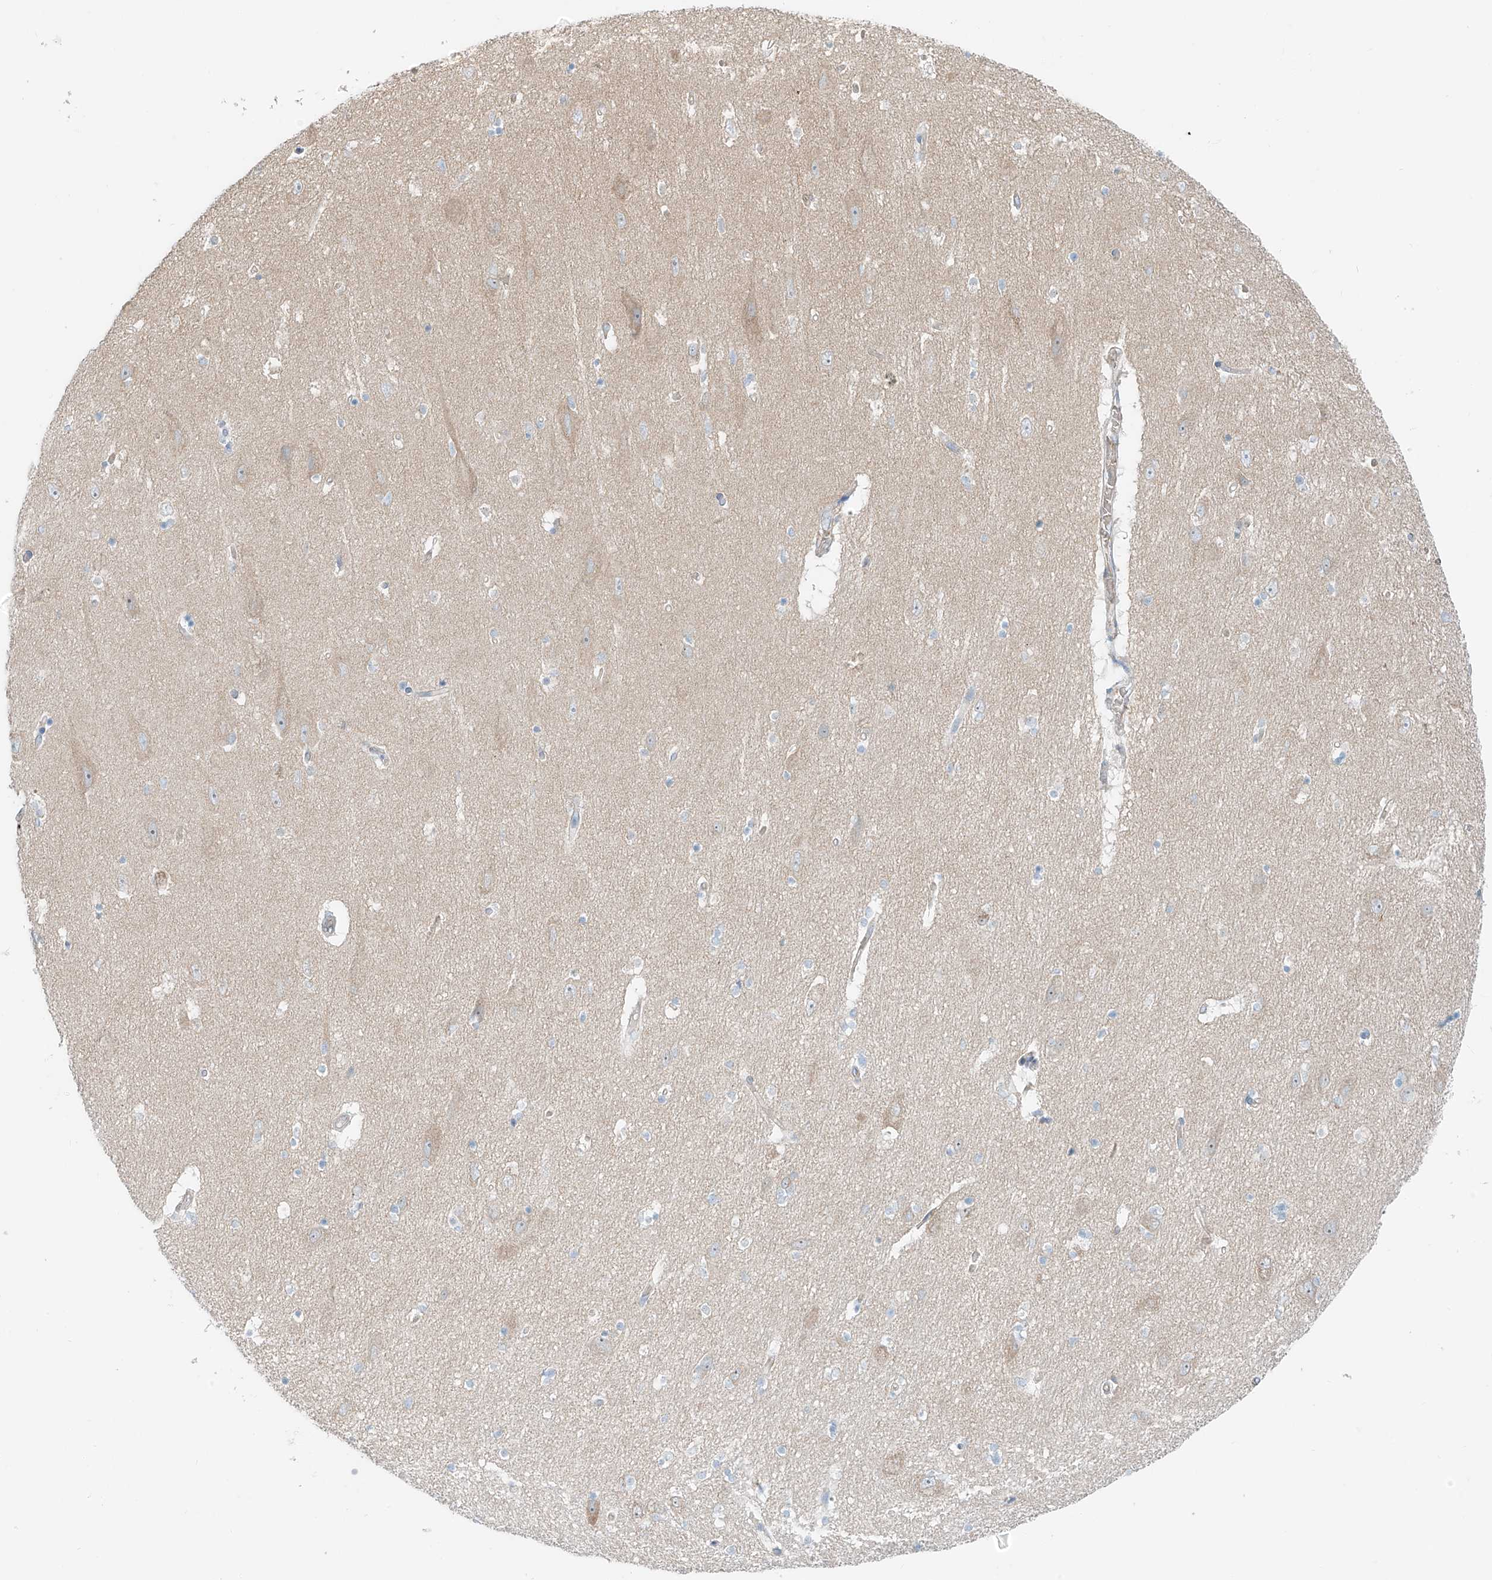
{"staining": {"intensity": "negative", "quantity": "none", "location": "none"}, "tissue": "hippocampus", "cell_type": "Glial cells", "image_type": "normal", "snomed": [{"axis": "morphology", "description": "Normal tissue, NOS"}, {"axis": "topography", "description": "Hippocampus"}], "caption": "DAB (3,3'-diaminobenzidine) immunohistochemical staining of benign hippocampus exhibits no significant expression in glial cells. (IHC, brightfield microscopy, high magnification).", "gene": "EIPR1", "patient": {"sex": "female", "age": 54}}